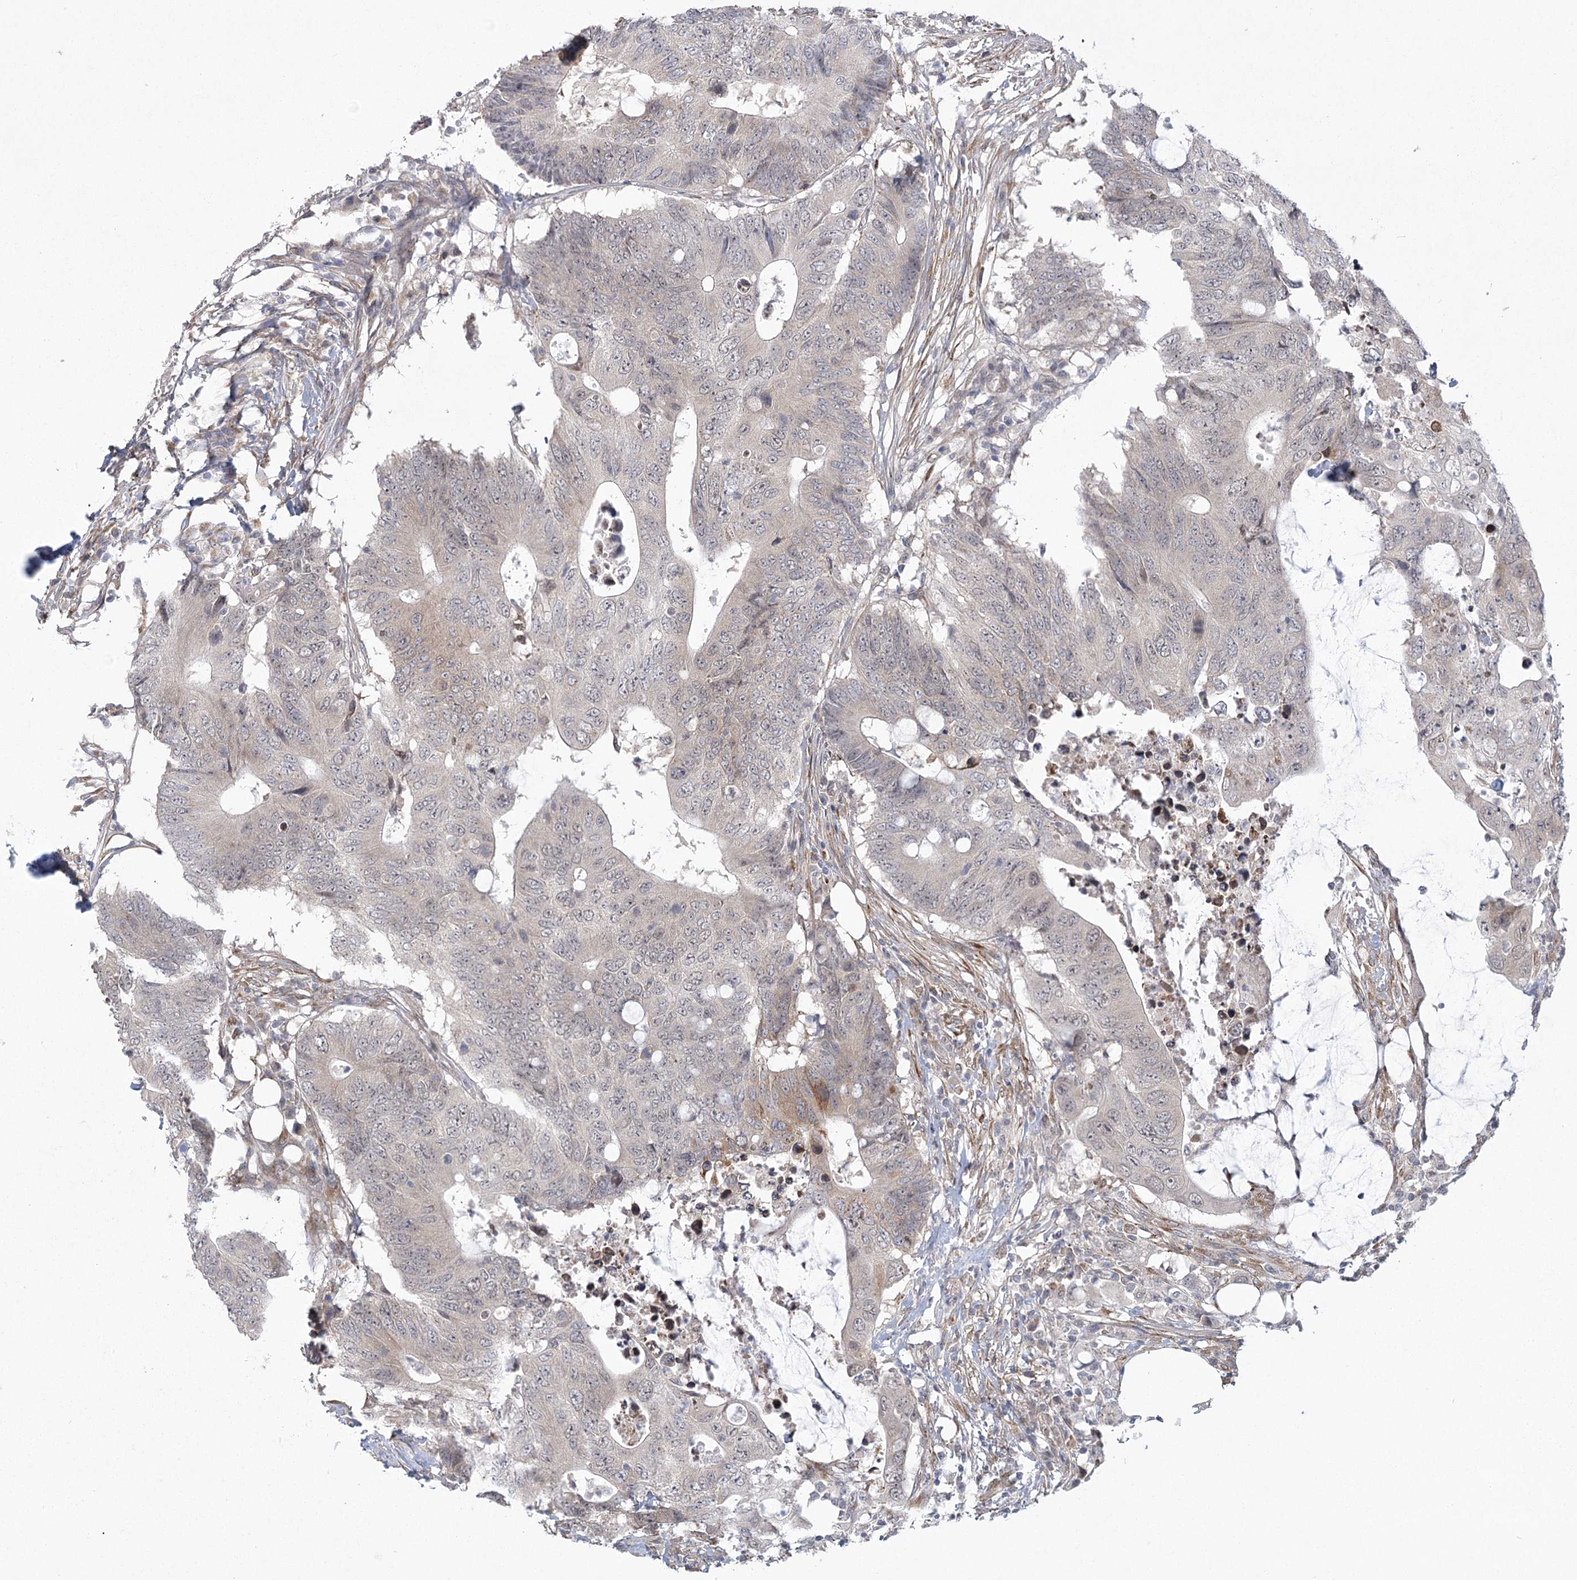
{"staining": {"intensity": "negative", "quantity": "none", "location": "none"}, "tissue": "colorectal cancer", "cell_type": "Tumor cells", "image_type": "cancer", "snomed": [{"axis": "morphology", "description": "Adenocarcinoma, NOS"}, {"axis": "topography", "description": "Colon"}], "caption": "Adenocarcinoma (colorectal) was stained to show a protein in brown. There is no significant staining in tumor cells. The staining was performed using DAB (3,3'-diaminobenzidine) to visualize the protein expression in brown, while the nuclei were stained in blue with hematoxylin (Magnification: 20x).", "gene": "MED28", "patient": {"sex": "male", "age": 71}}